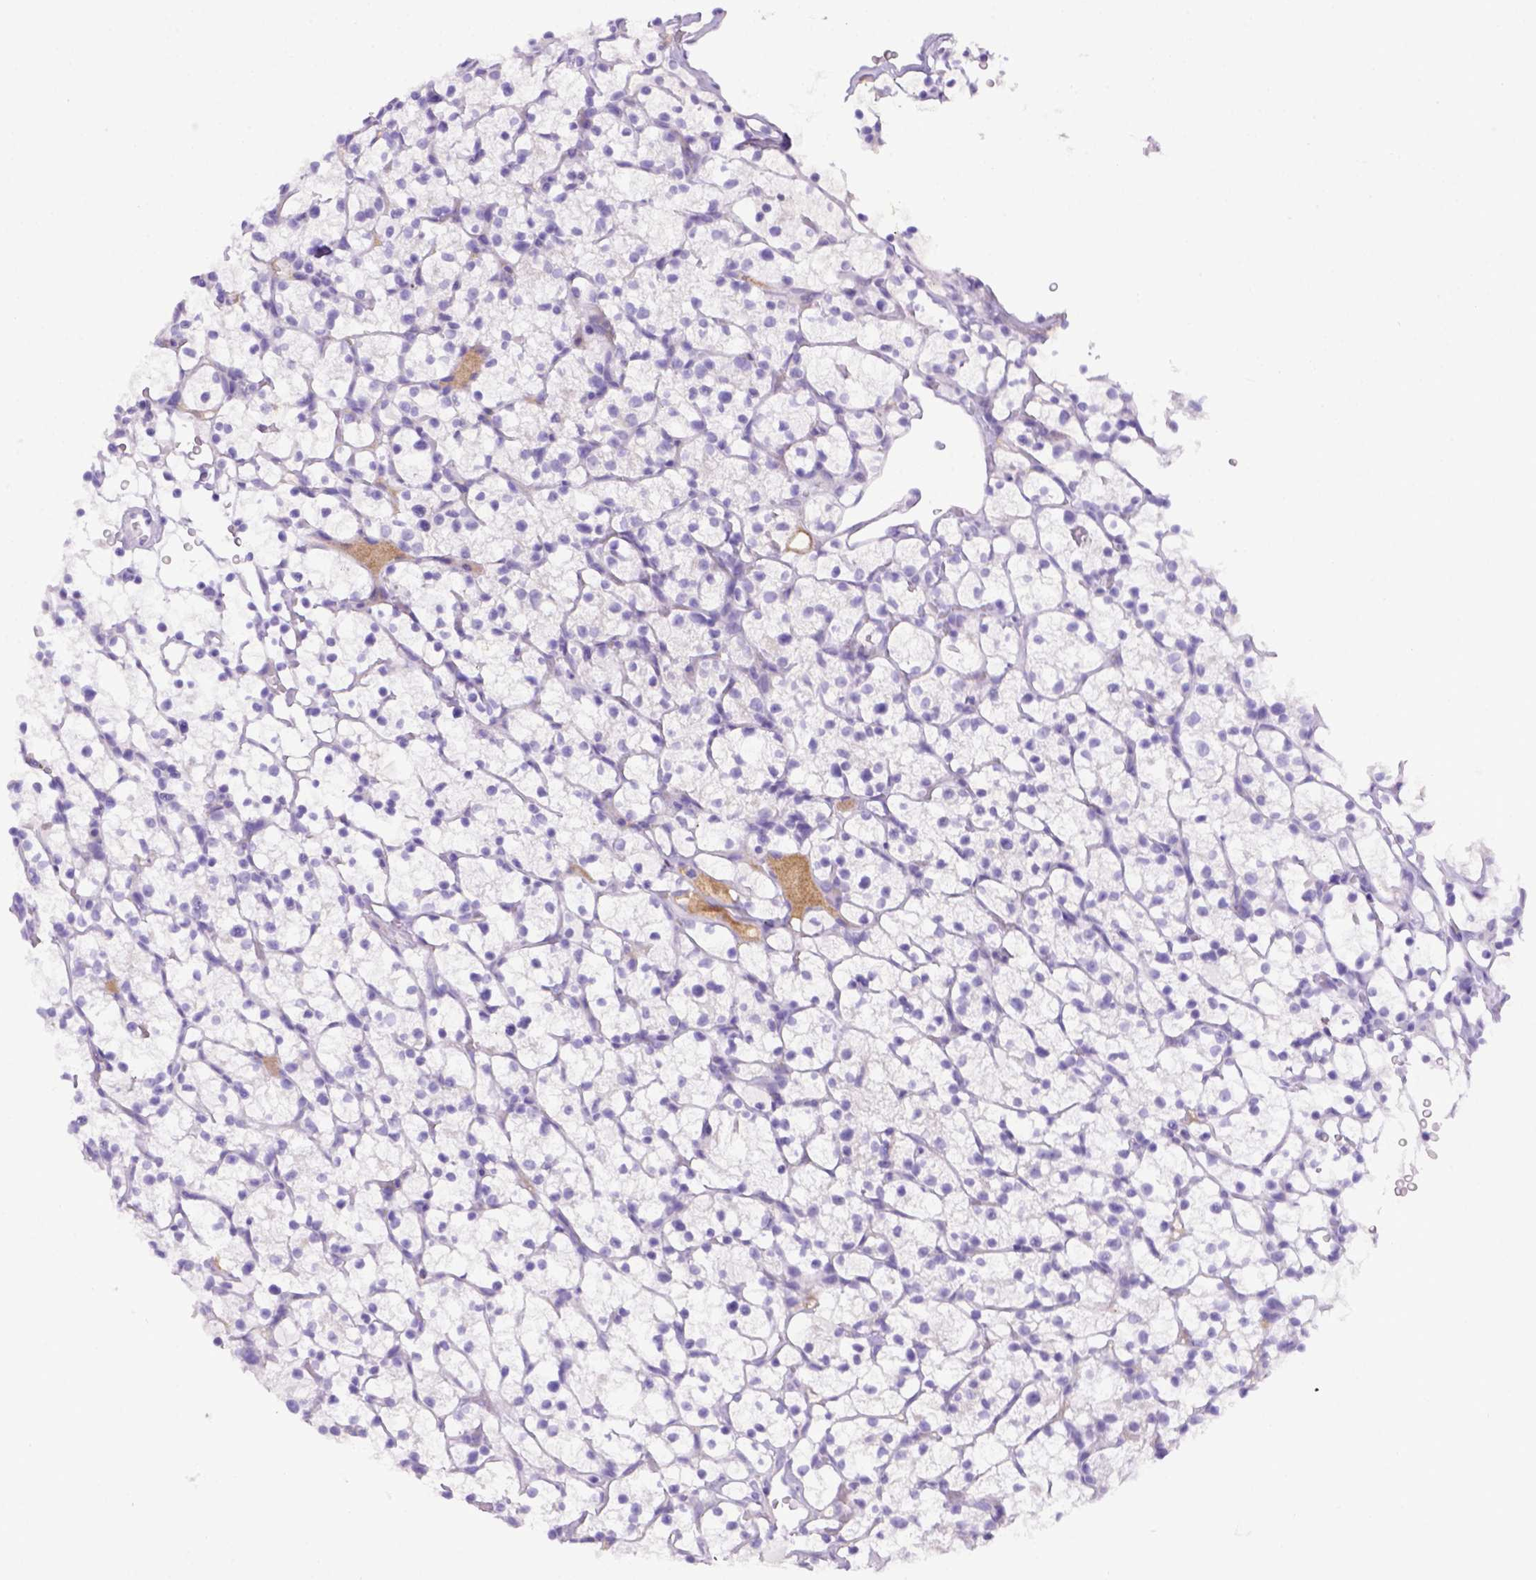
{"staining": {"intensity": "negative", "quantity": "none", "location": "none"}, "tissue": "renal cancer", "cell_type": "Tumor cells", "image_type": "cancer", "snomed": [{"axis": "morphology", "description": "Adenocarcinoma, NOS"}, {"axis": "topography", "description": "Kidney"}], "caption": "Adenocarcinoma (renal) stained for a protein using immunohistochemistry (IHC) shows no expression tumor cells.", "gene": "ITIH4", "patient": {"sex": "female", "age": 64}}